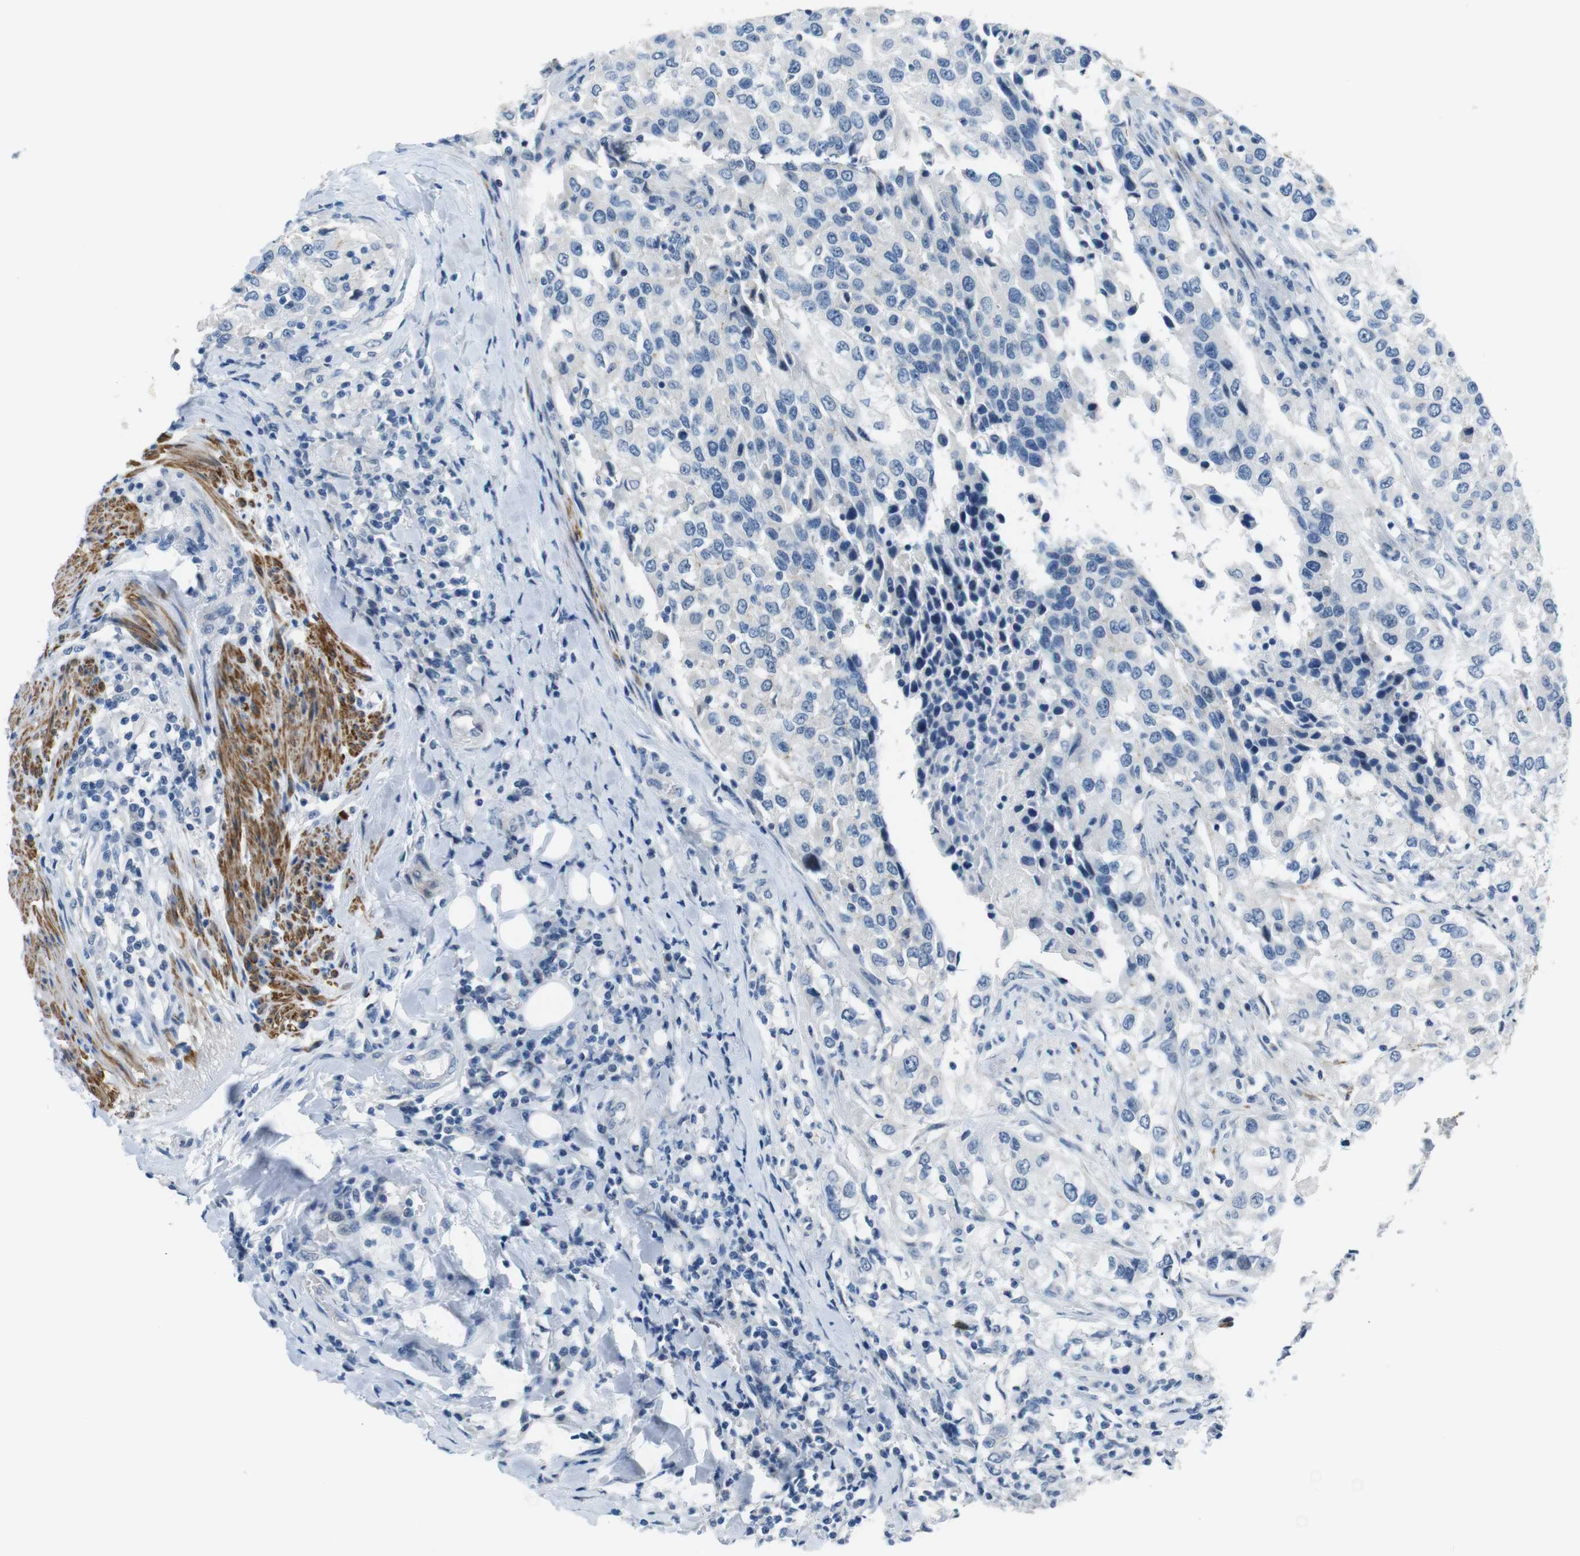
{"staining": {"intensity": "negative", "quantity": "none", "location": "none"}, "tissue": "urothelial cancer", "cell_type": "Tumor cells", "image_type": "cancer", "snomed": [{"axis": "morphology", "description": "Urothelial carcinoma, High grade"}, {"axis": "topography", "description": "Urinary bladder"}], "caption": "DAB (3,3'-diaminobenzidine) immunohistochemical staining of urothelial cancer reveals no significant expression in tumor cells. (DAB immunohistochemistry (IHC) visualized using brightfield microscopy, high magnification).", "gene": "HRH2", "patient": {"sex": "female", "age": 56}}